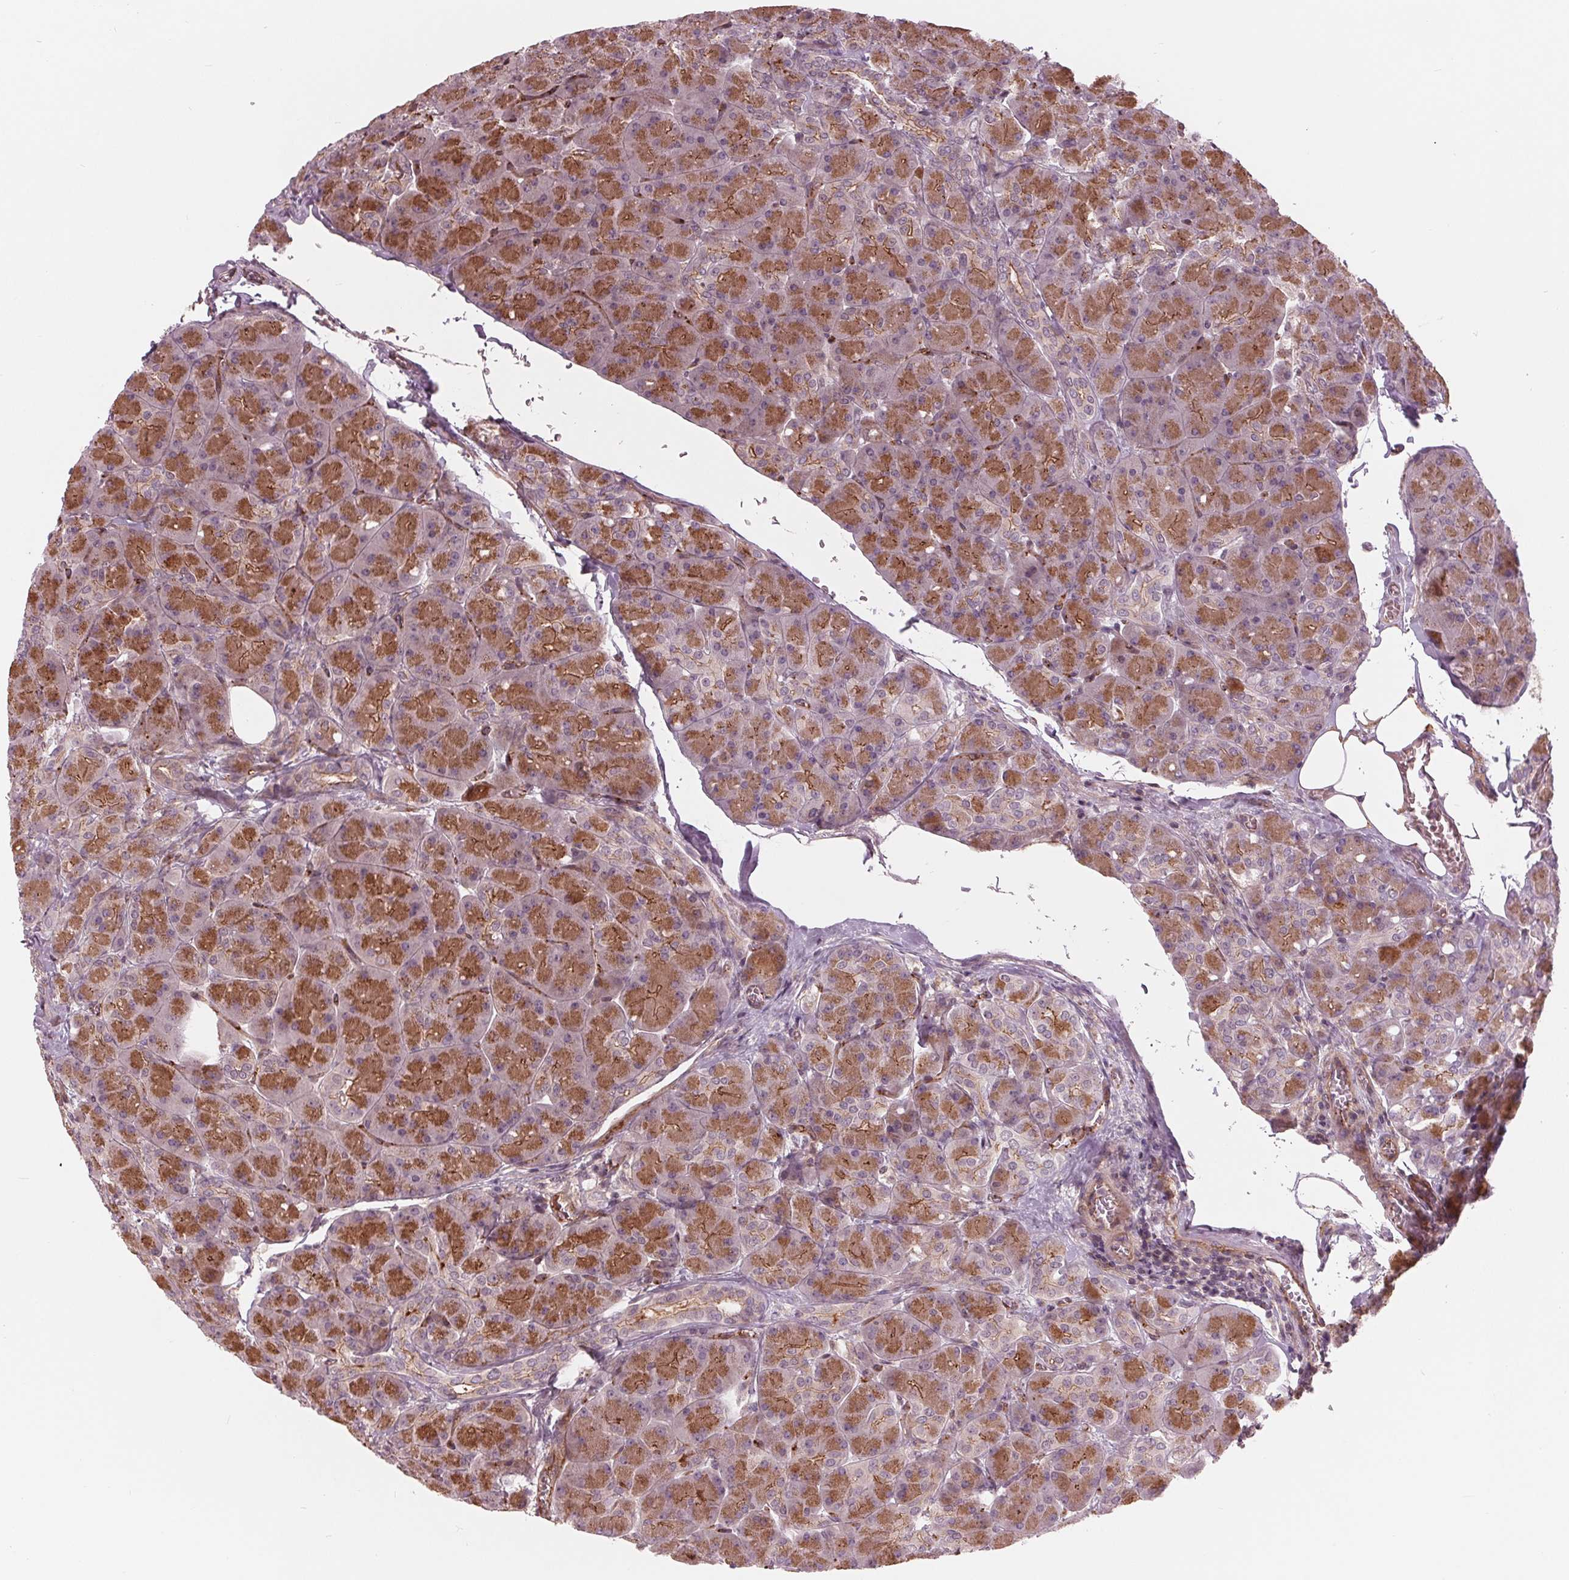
{"staining": {"intensity": "moderate", "quantity": "25%-75%", "location": "cytoplasmic/membranous"}, "tissue": "pancreas", "cell_type": "Exocrine glandular cells", "image_type": "normal", "snomed": [{"axis": "morphology", "description": "Normal tissue, NOS"}, {"axis": "topography", "description": "Pancreas"}], "caption": "DAB (3,3'-diaminobenzidine) immunohistochemical staining of benign pancreas shows moderate cytoplasmic/membranous protein positivity in about 25%-75% of exocrine glandular cells.", "gene": "TXNIP", "patient": {"sex": "male", "age": 55}}